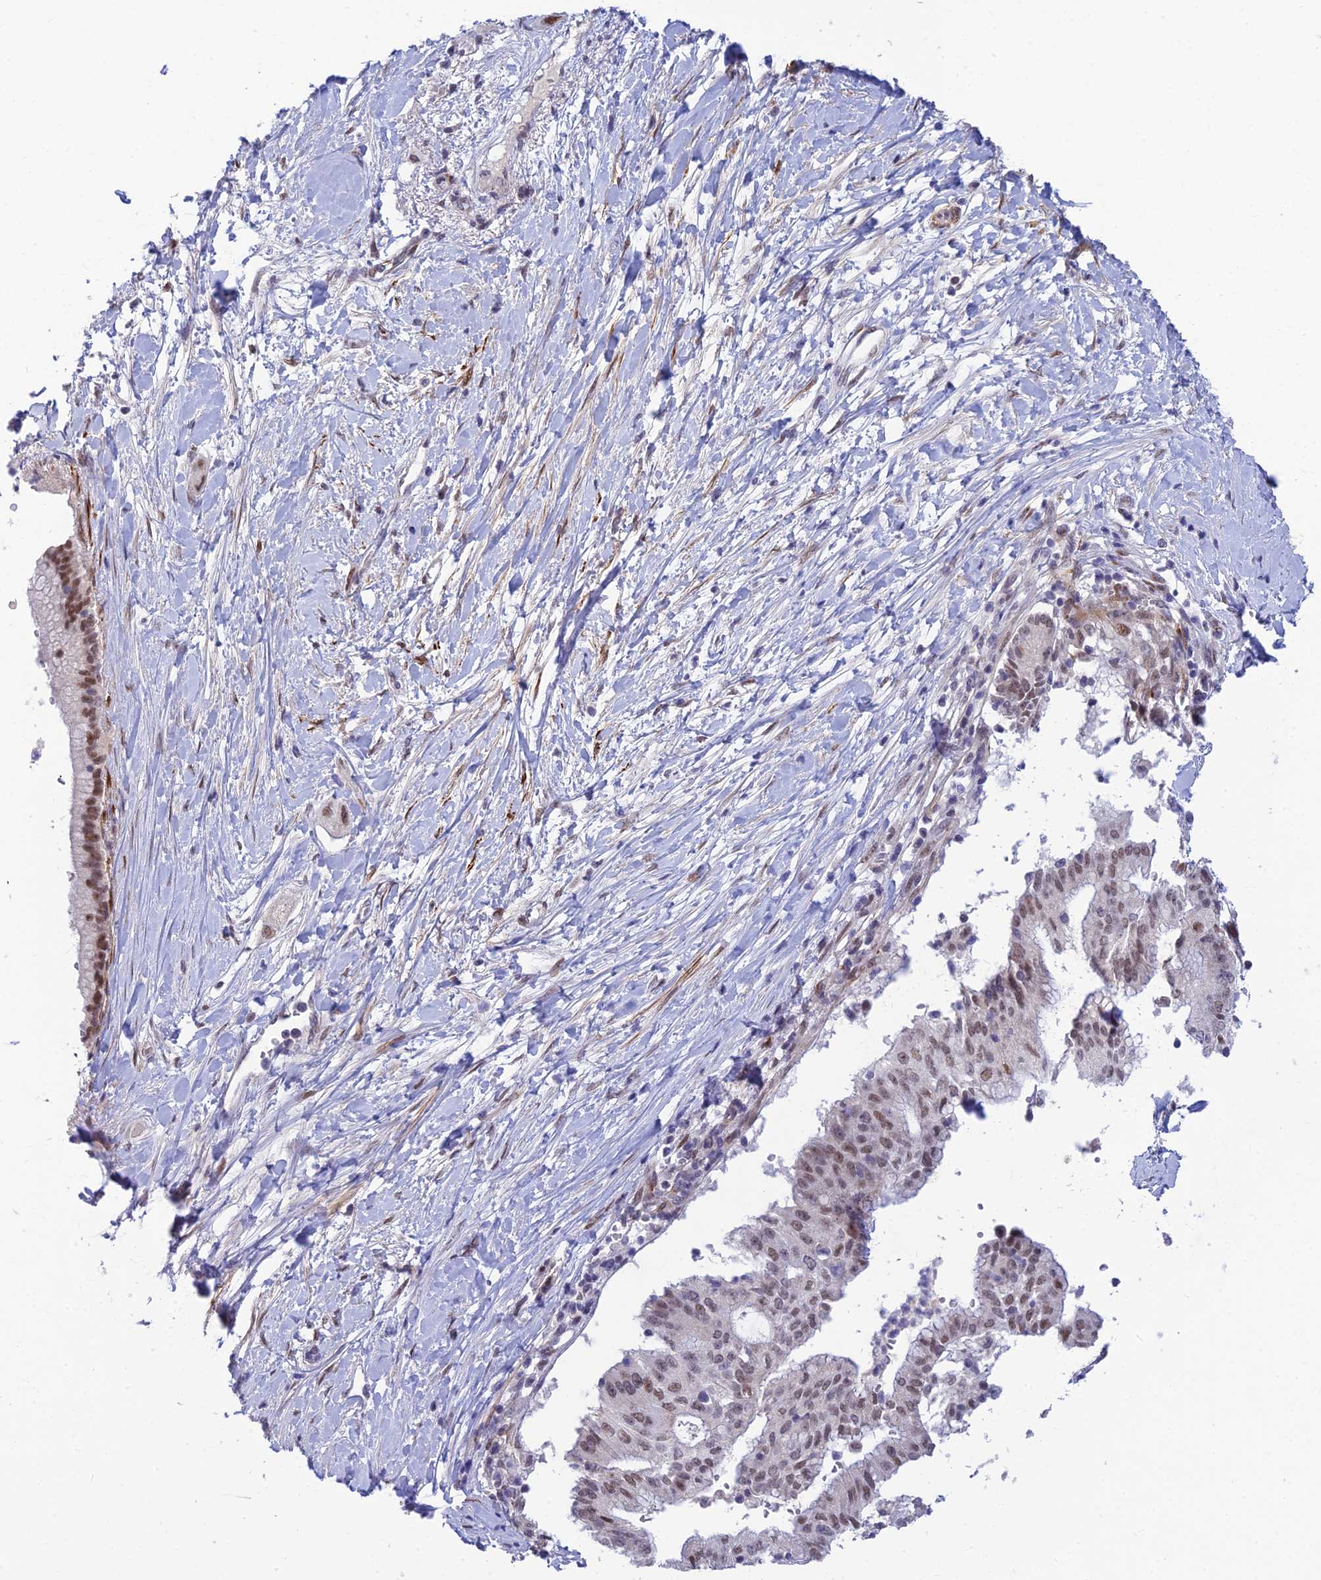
{"staining": {"intensity": "weak", "quantity": ">75%", "location": "nuclear"}, "tissue": "pancreatic cancer", "cell_type": "Tumor cells", "image_type": "cancer", "snomed": [{"axis": "morphology", "description": "Adenocarcinoma, NOS"}, {"axis": "topography", "description": "Pancreas"}], "caption": "This is a micrograph of immunohistochemistry staining of pancreatic cancer (adenocarcinoma), which shows weak positivity in the nuclear of tumor cells.", "gene": "CLK4", "patient": {"sex": "male", "age": 68}}